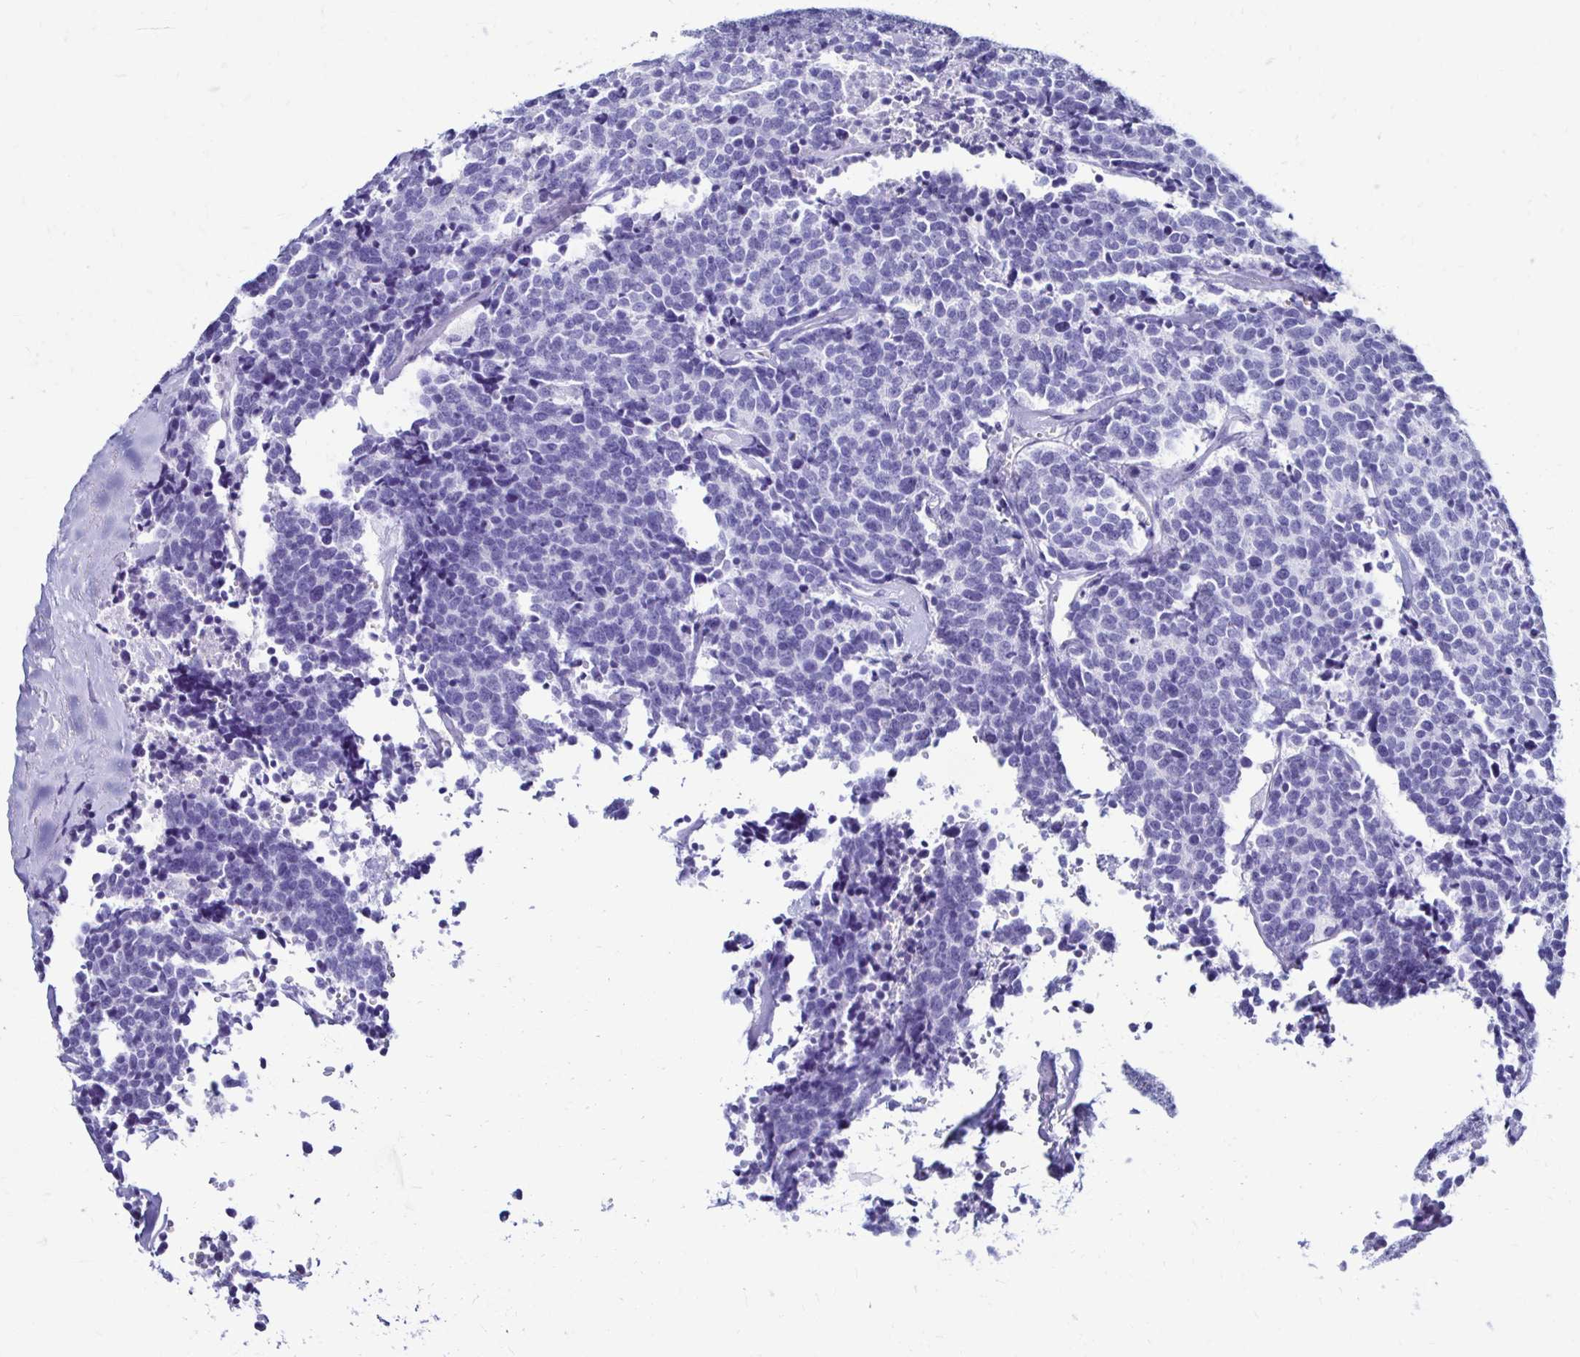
{"staining": {"intensity": "negative", "quantity": "none", "location": "none"}, "tissue": "carcinoid", "cell_type": "Tumor cells", "image_type": "cancer", "snomed": [{"axis": "morphology", "description": "Carcinoid, malignant, NOS"}, {"axis": "topography", "description": "Skin"}], "caption": "A histopathology image of human carcinoid (malignant) is negative for staining in tumor cells.", "gene": "CST5", "patient": {"sex": "female", "age": 79}}